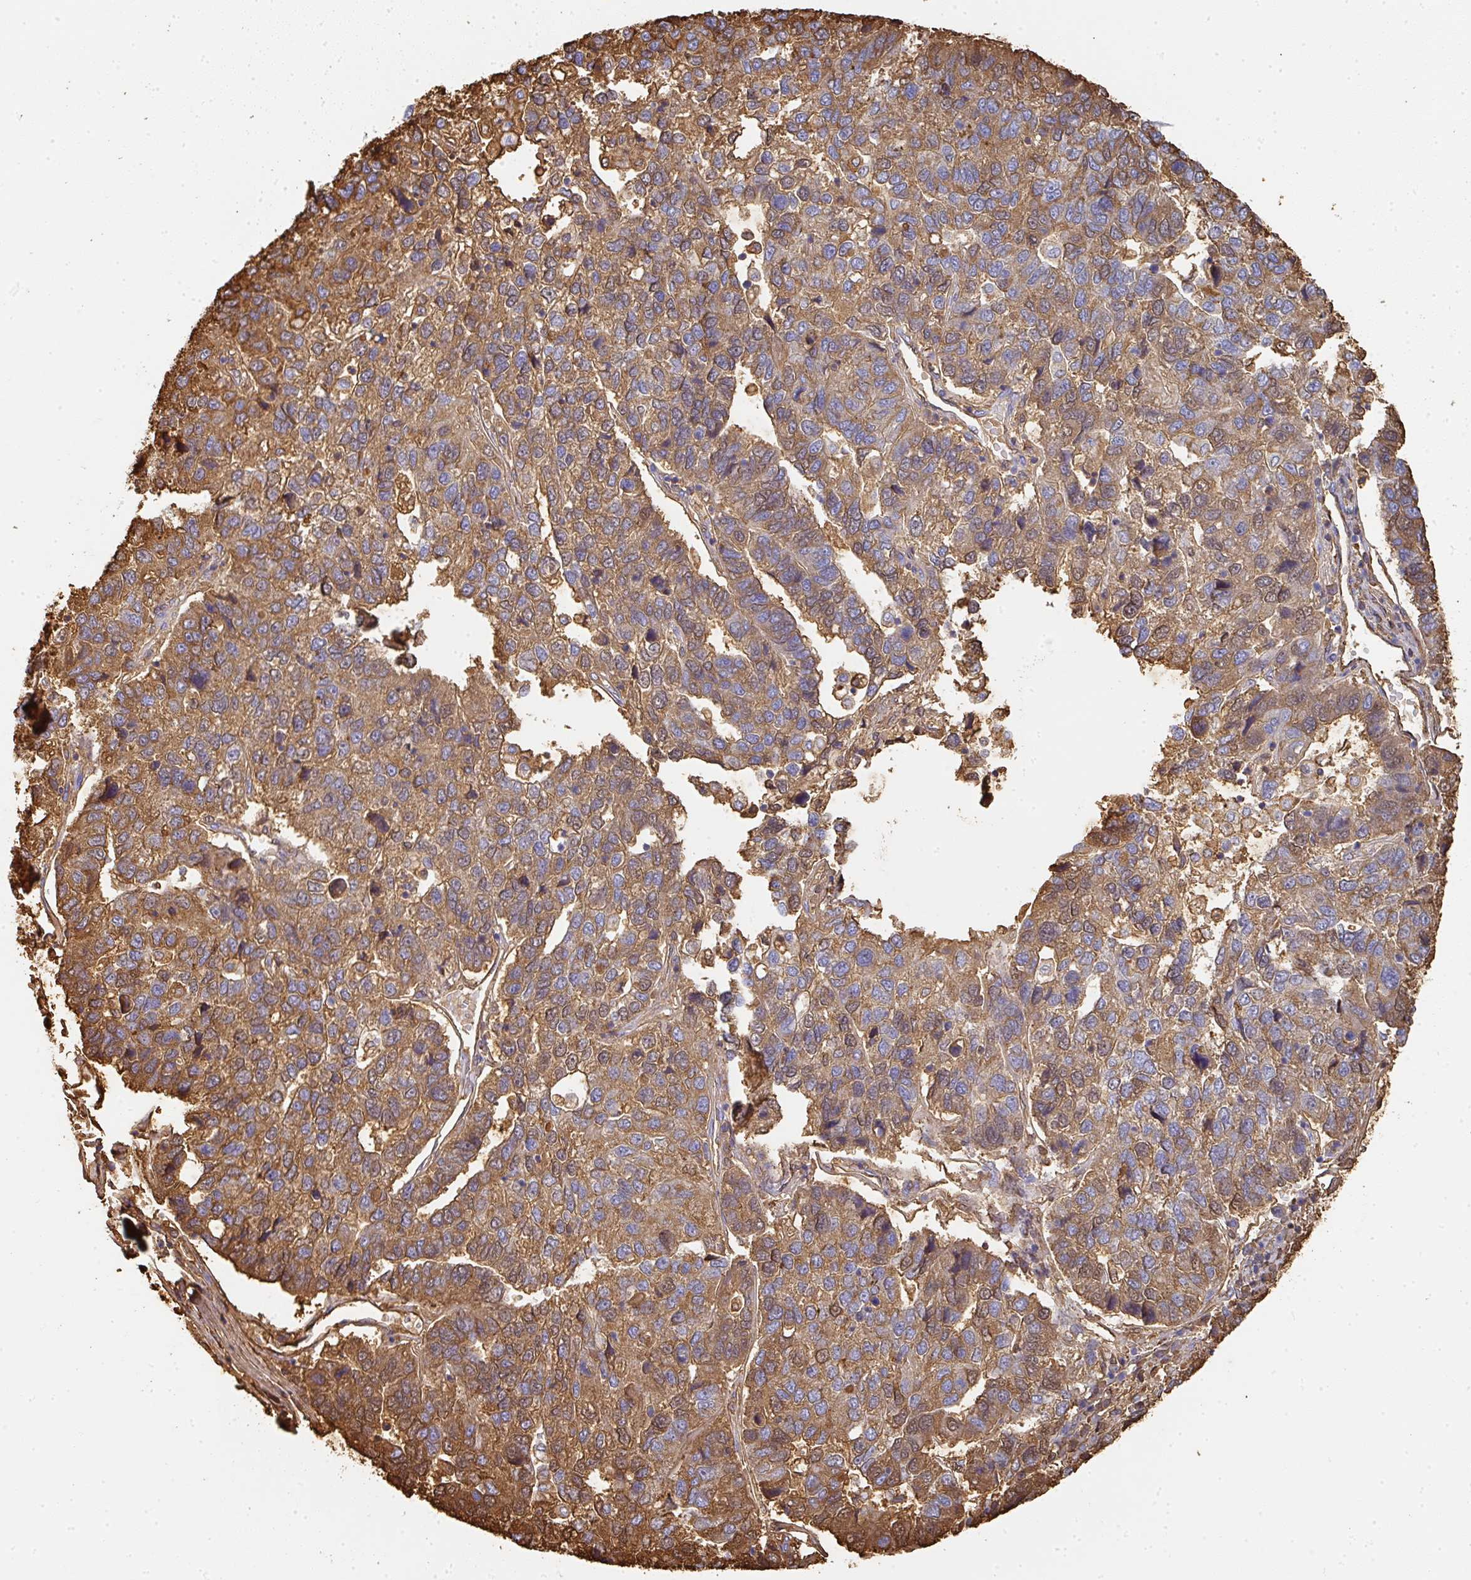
{"staining": {"intensity": "moderate", "quantity": ">75%", "location": "cytoplasmic/membranous,nuclear"}, "tissue": "pancreatic cancer", "cell_type": "Tumor cells", "image_type": "cancer", "snomed": [{"axis": "morphology", "description": "Adenocarcinoma, NOS"}, {"axis": "topography", "description": "Pancreas"}], "caption": "High-power microscopy captured an immunohistochemistry (IHC) image of pancreatic cancer, revealing moderate cytoplasmic/membranous and nuclear staining in about >75% of tumor cells.", "gene": "ALB", "patient": {"sex": "female", "age": 61}}